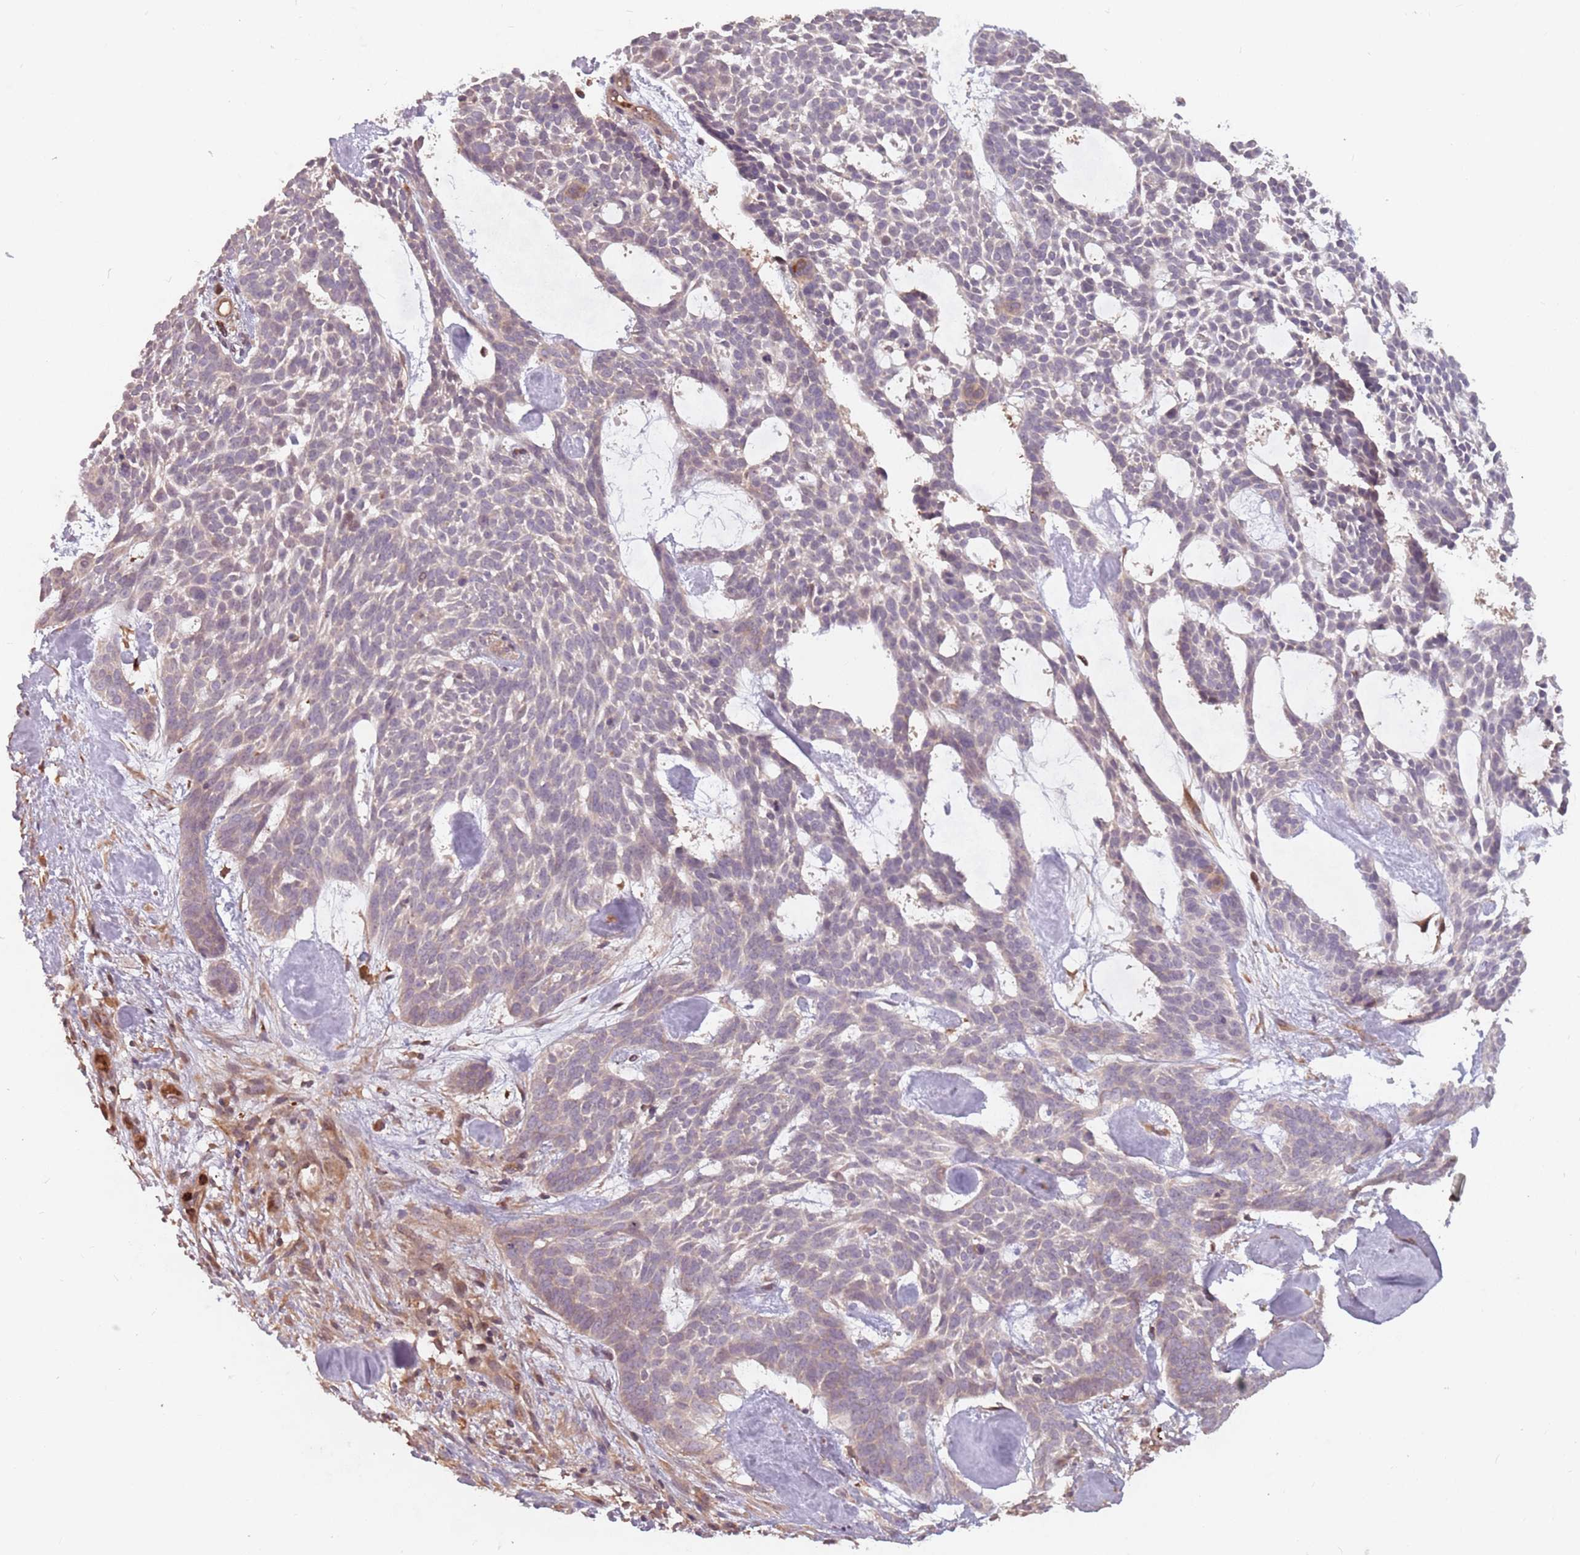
{"staining": {"intensity": "negative", "quantity": "none", "location": "none"}, "tissue": "skin cancer", "cell_type": "Tumor cells", "image_type": "cancer", "snomed": [{"axis": "morphology", "description": "Basal cell carcinoma"}, {"axis": "topography", "description": "Skin"}], "caption": "Tumor cells are negative for brown protein staining in skin basal cell carcinoma. The staining was performed using DAB (3,3'-diaminobenzidine) to visualize the protein expression in brown, while the nuclei were stained in blue with hematoxylin (Magnification: 20x).", "gene": "GPR180", "patient": {"sex": "male", "age": 61}}